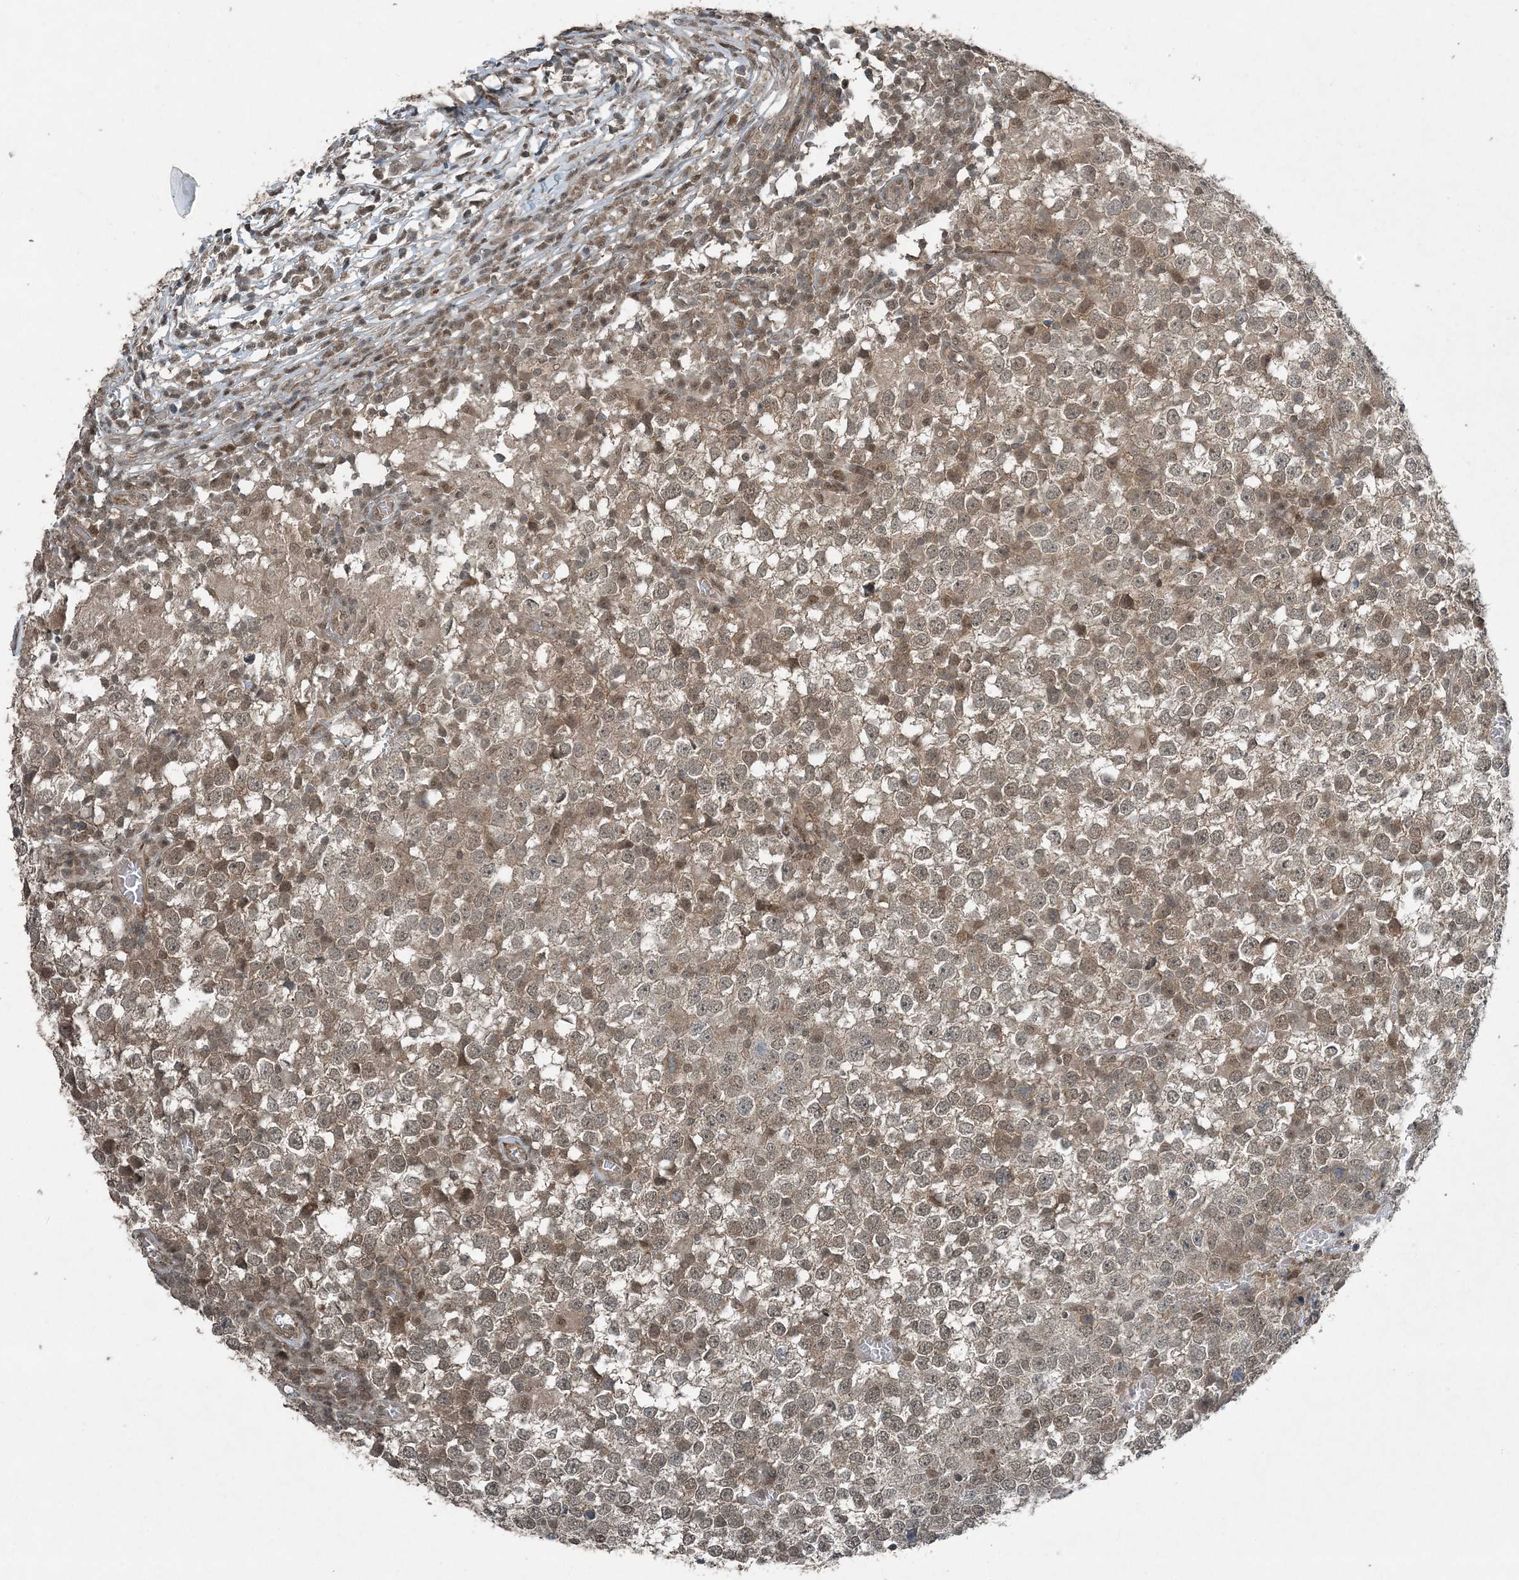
{"staining": {"intensity": "moderate", "quantity": ">75%", "location": "cytoplasmic/membranous,nuclear"}, "tissue": "testis cancer", "cell_type": "Tumor cells", "image_type": "cancer", "snomed": [{"axis": "morphology", "description": "Seminoma, NOS"}, {"axis": "topography", "description": "Testis"}], "caption": "Moderate cytoplasmic/membranous and nuclear protein staining is present in approximately >75% of tumor cells in seminoma (testis).", "gene": "COPS7B", "patient": {"sex": "male", "age": 65}}